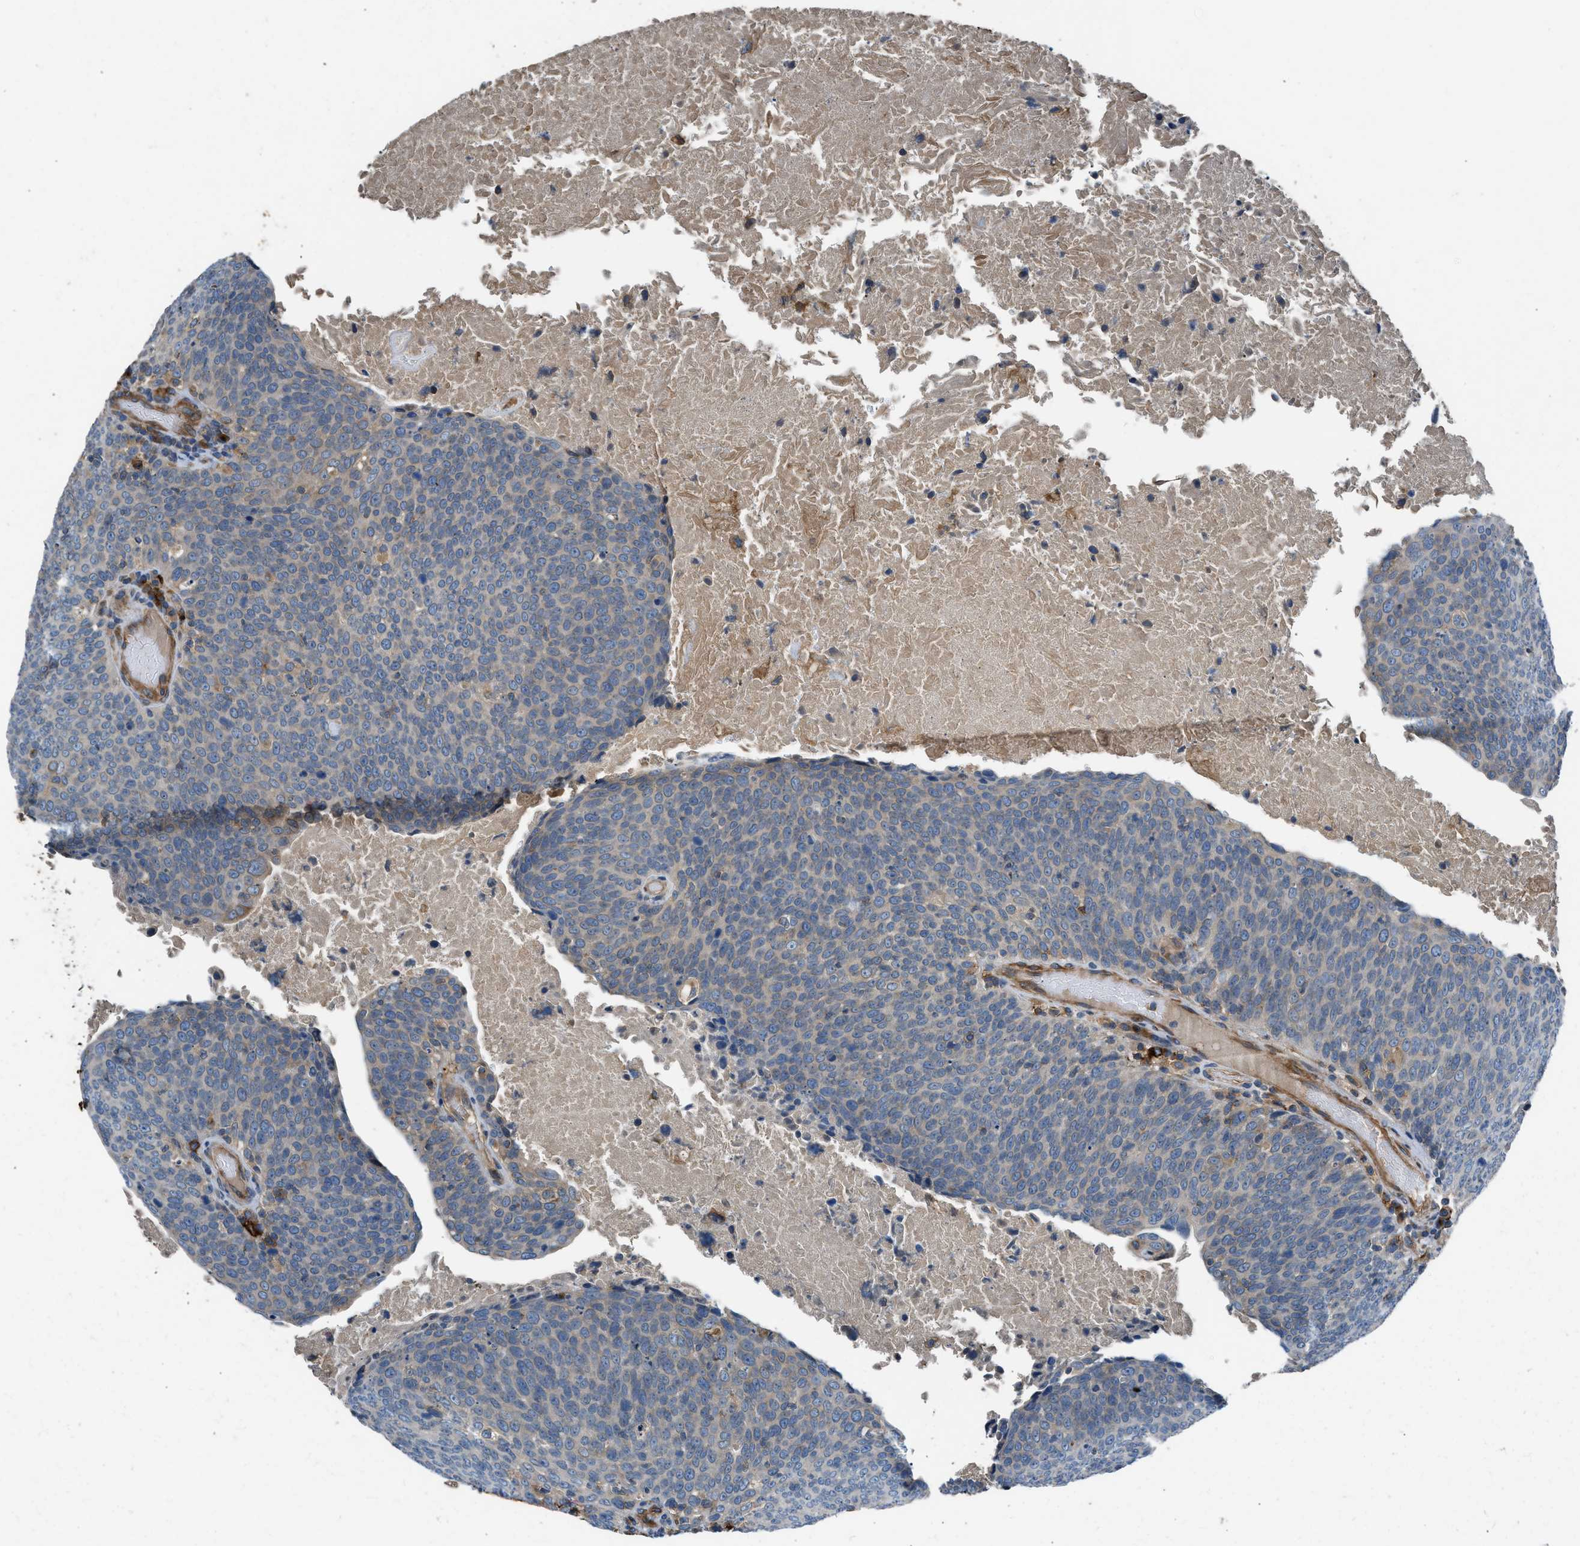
{"staining": {"intensity": "negative", "quantity": "none", "location": "none"}, "tissue": "head and neck cancer", "cell_type": "Tumor cells", "image_type": "cancer", "snomed": [{"axis": "morphology", "description": "Squamous cell carcinoma, NOS"}, {"axis": "morphology", "description": "Squamous cell carcinoma, metastatic, NOS"}, {"axis": "topography", "description": "Lymph node"}, {"axis": "topography", "description": "Head-Neck"}], "caption": "The photomicrograph reveals no staining of tumor cells in head and neck metastatic squamous cell carcinoma.", "gene": "LMBR1", "patient": {"sex": "male", "age": 62}}